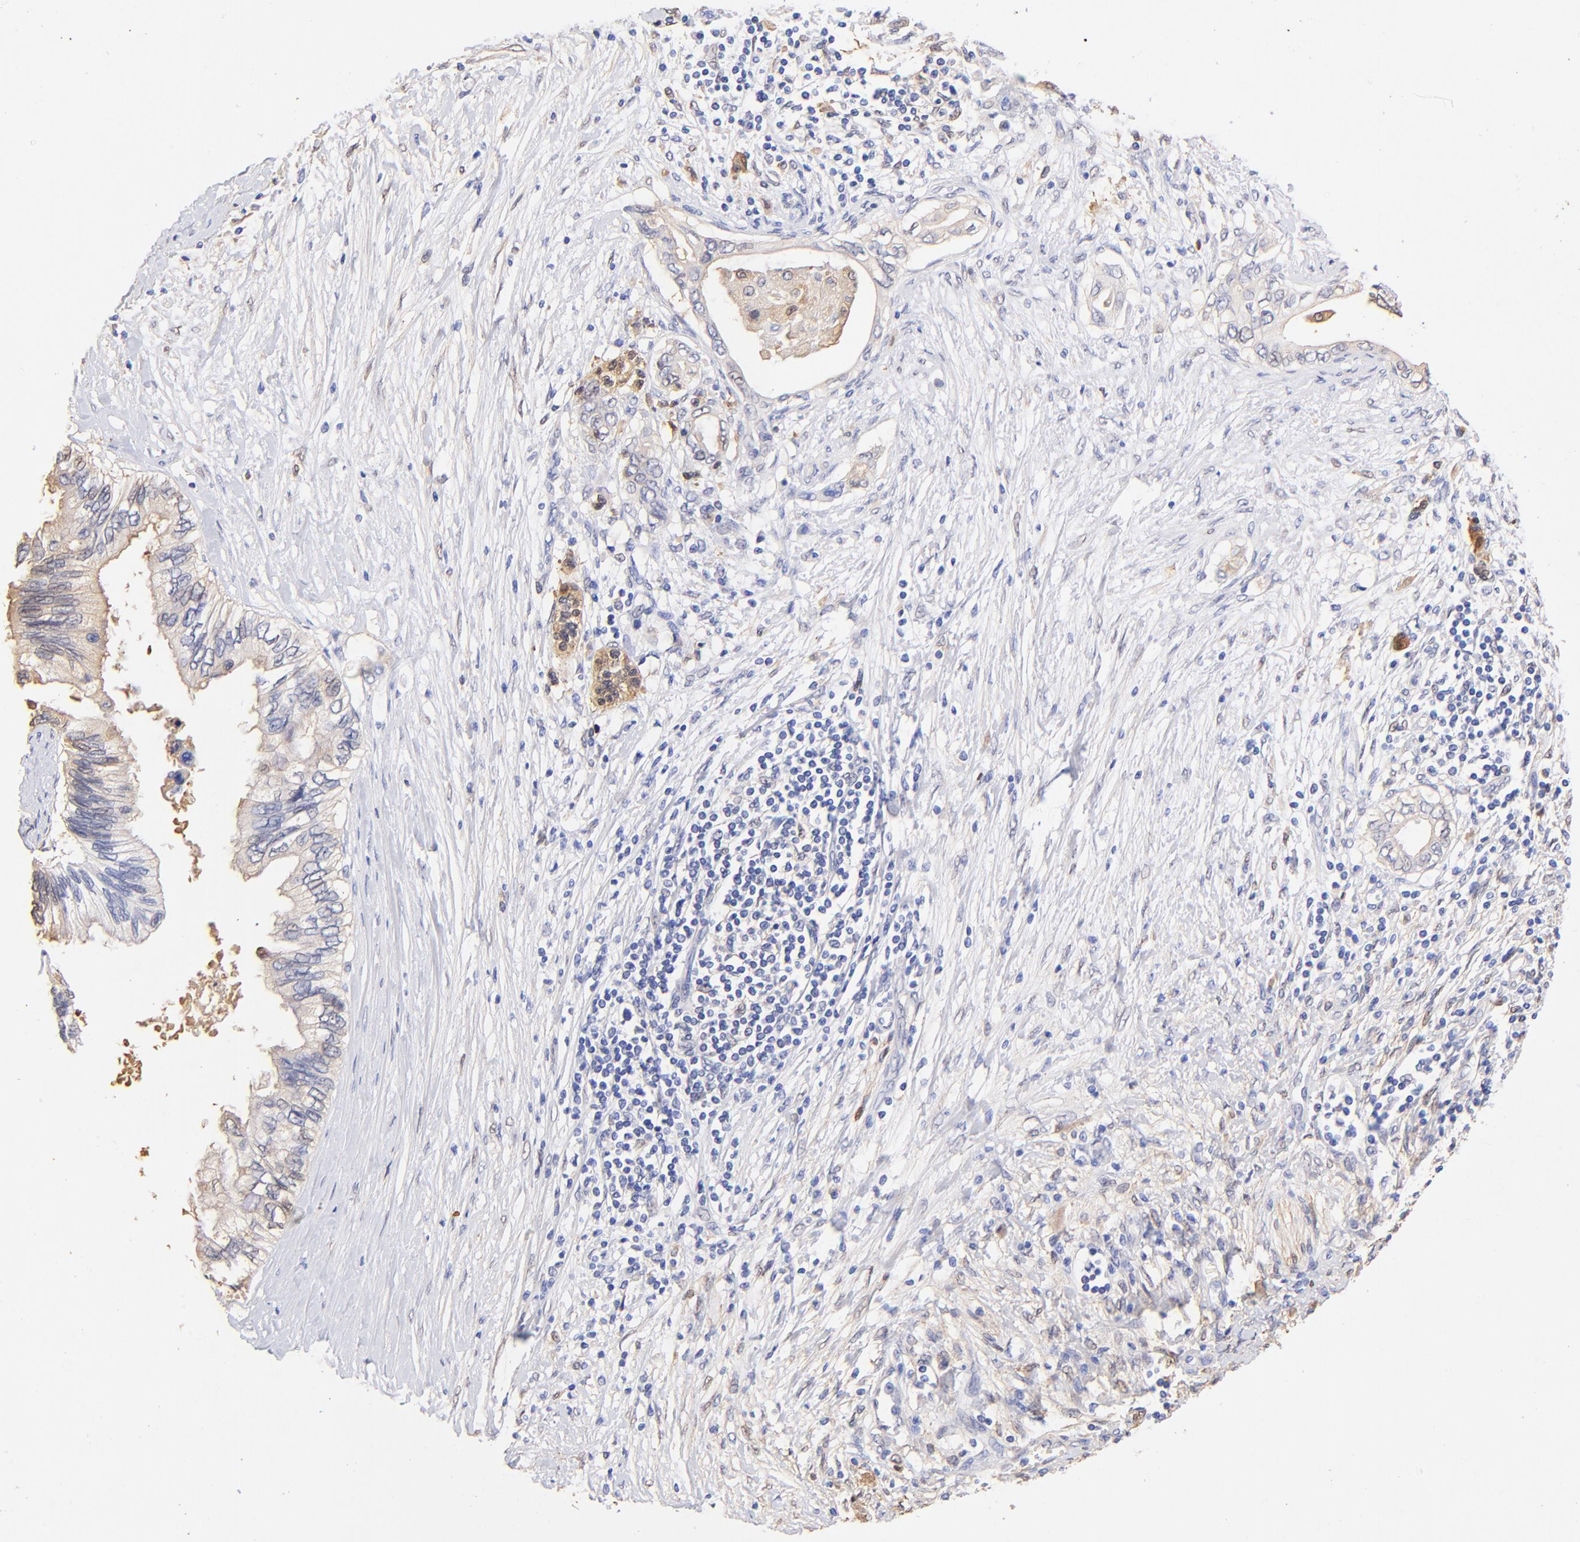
{"staining": {"intensity": "negative", "quantity": "none", "location": "none"}, "tissue": "pancreatic cancer", "cell_type": "Tumor cells", "image_type": "cancer", "snomed": [{"axis": "morphology", "description": "Adenocarcinoma, NOS"}, {"axis": "topography", "description": "Pancreas"}], "caption": "This image is of adenocarcinoma (pancreatic) stained with immunohistochemistry (IHC) to label a protein in brown with the nuclei are counter-stained blue. There is no staining in tumor cells.", "gene": "ALDH1A1", "patient": {"sex": "female", "age": 66}}